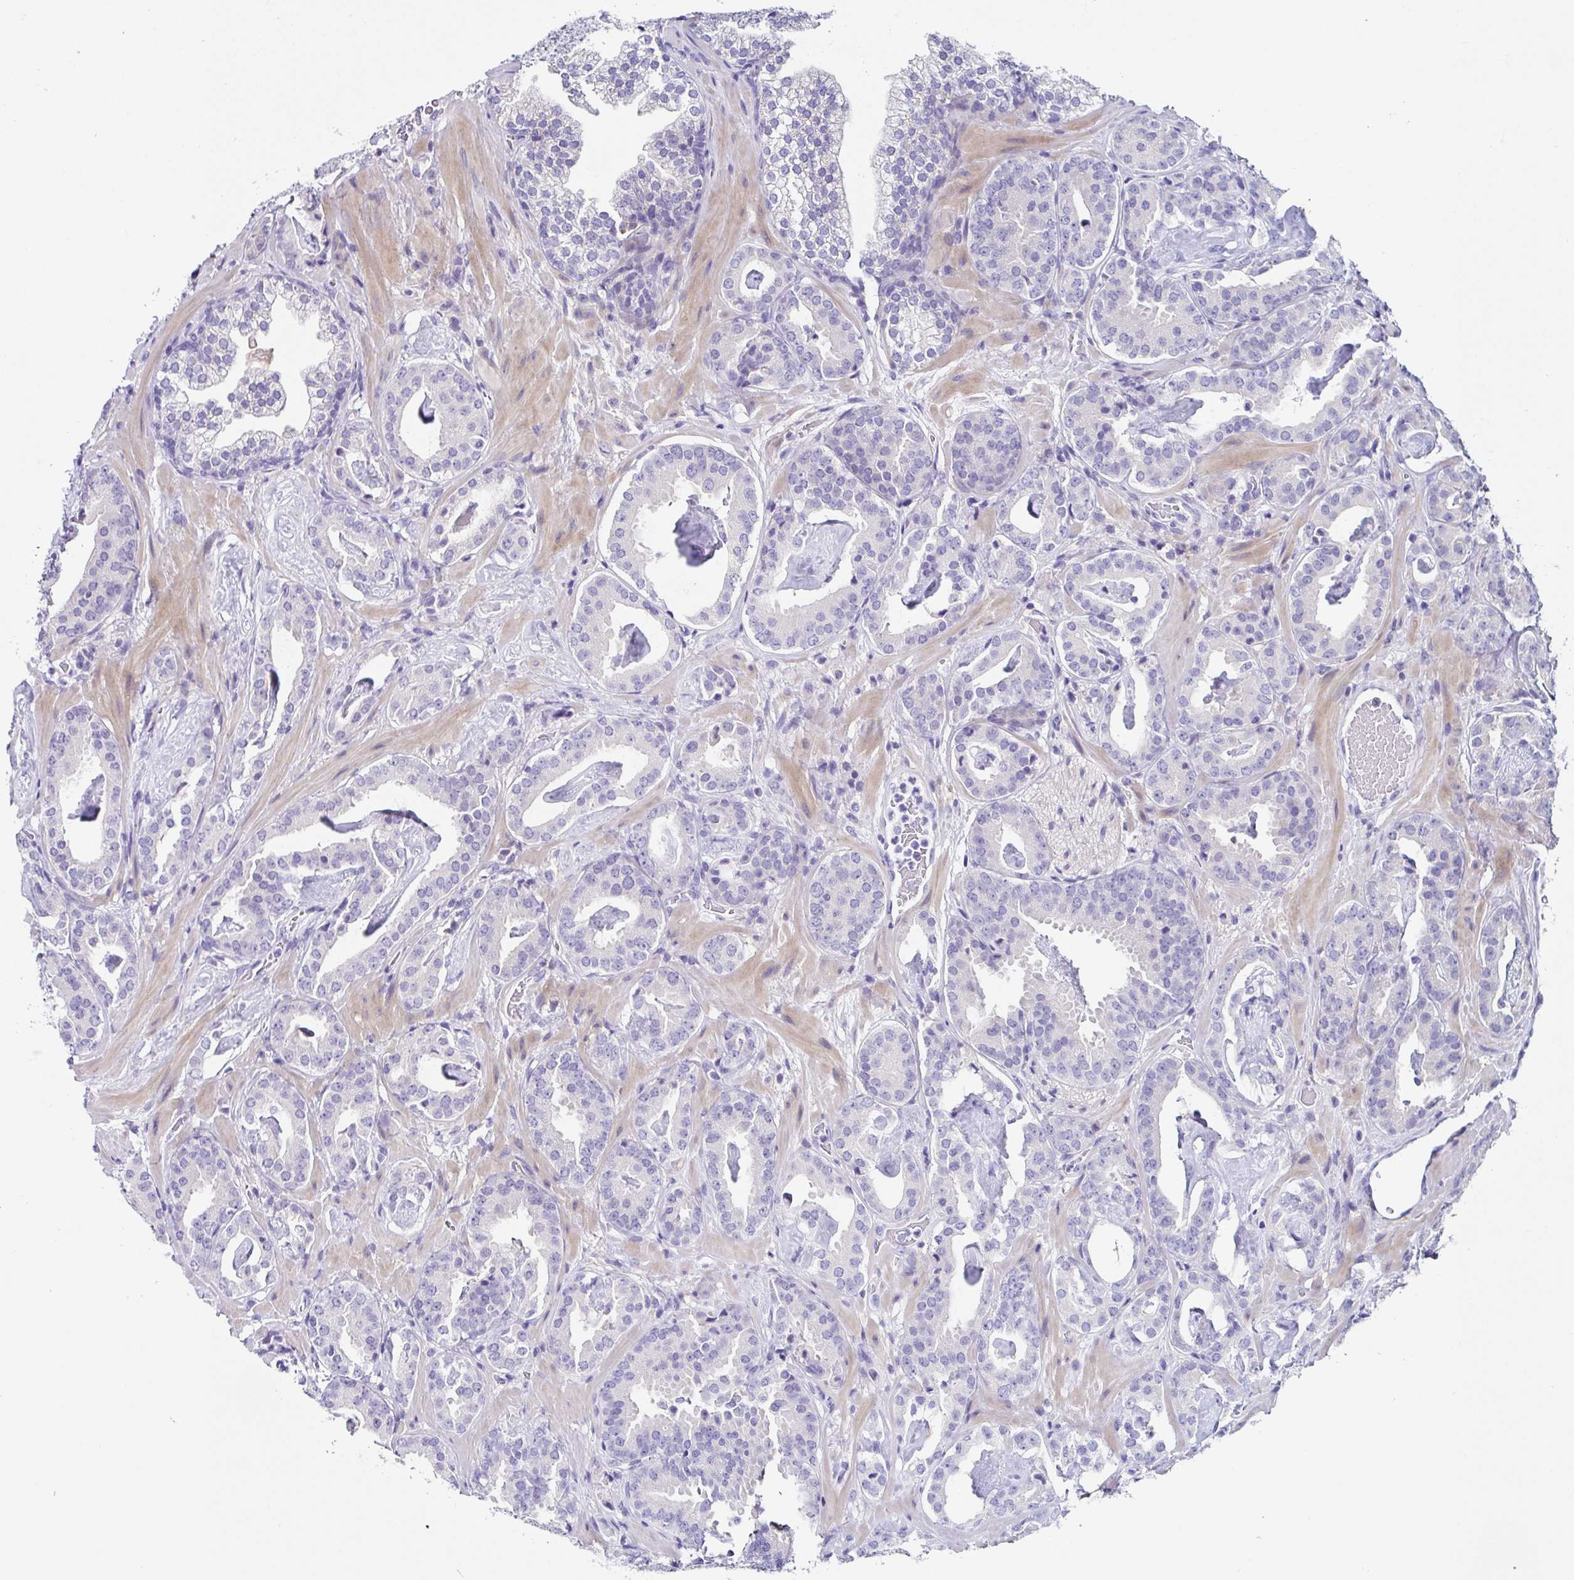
{"staining": {"intensity": "negative", "quantity": "none", "location": "none"}, "tissue": "prostate cancer", "cell_type": "Tumor cells", "image_type": "cancer", "snomed": [{"axis": "morphology", "description": "Adenocarcinoma, Low grade"}, {"axis": "topography", "description": "Prostate"}], "caption": "Immunohistochemistry (IHC) of human prostate cancer (adenocarcinoma (low-grade)) shows no positivity in tumor cells.", "gene": "UGT3A1", "patient": {"sex": "male", "age": 62}}